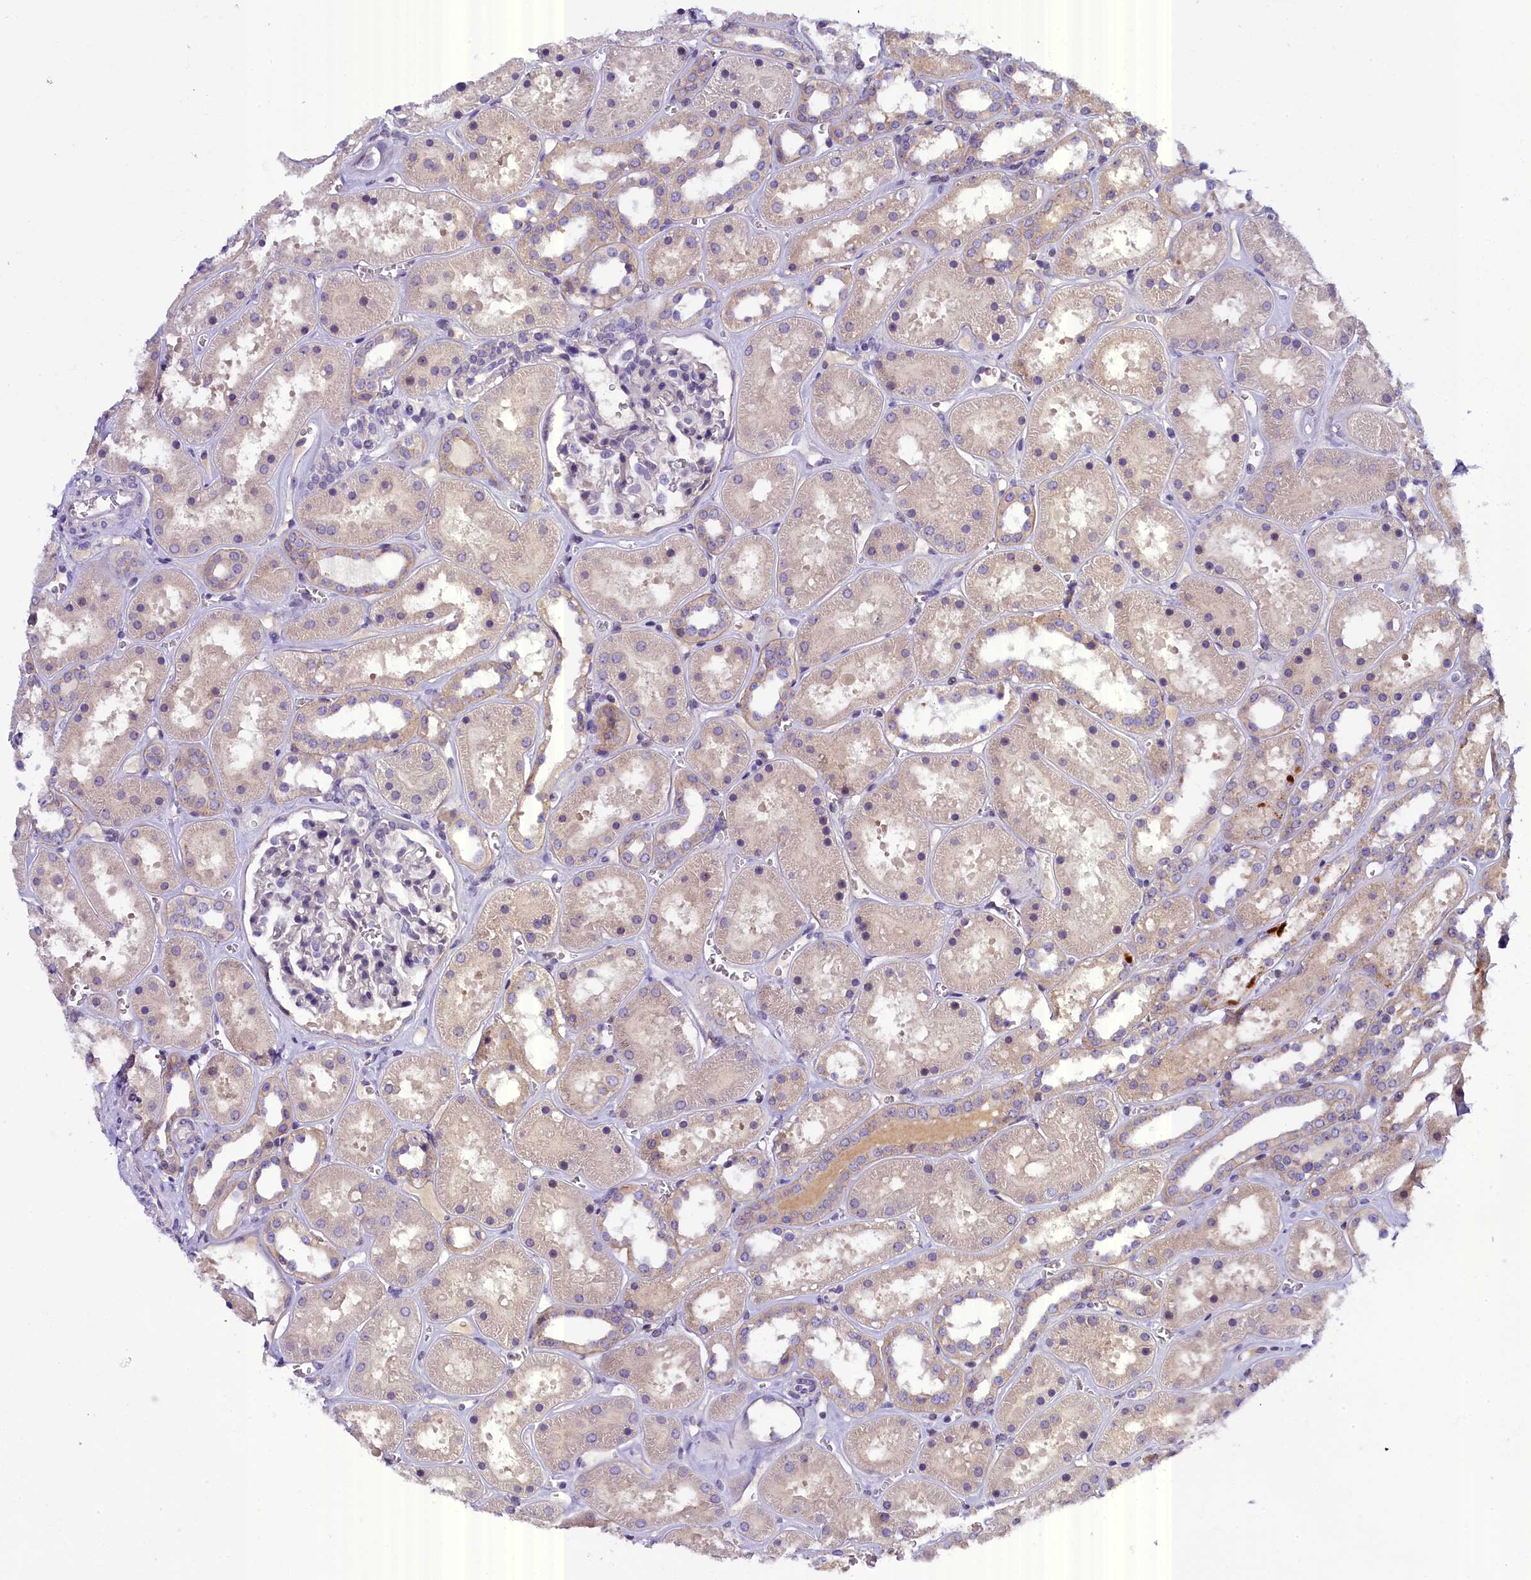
{"staining": {"intensity": "negative", "quantity": "none", "location": "none"}, "tissue": "kidney", "cell_type": "Cells in glomeruli", "image_type": "normal", "snomed": [{"axis": "morphology", "description": "Normal tissue, NOS"}, {"axis": "topography", "description": "Kidney"}], "caption": "Immunohistochemical staining of normal kidney reveals no significant expression in cells in glomeruli. (DAB IHC visualized using brightfield microscopy, high magnification).", "gene": "ENKD1", "patient": {"sex": "female", "age": 41}}